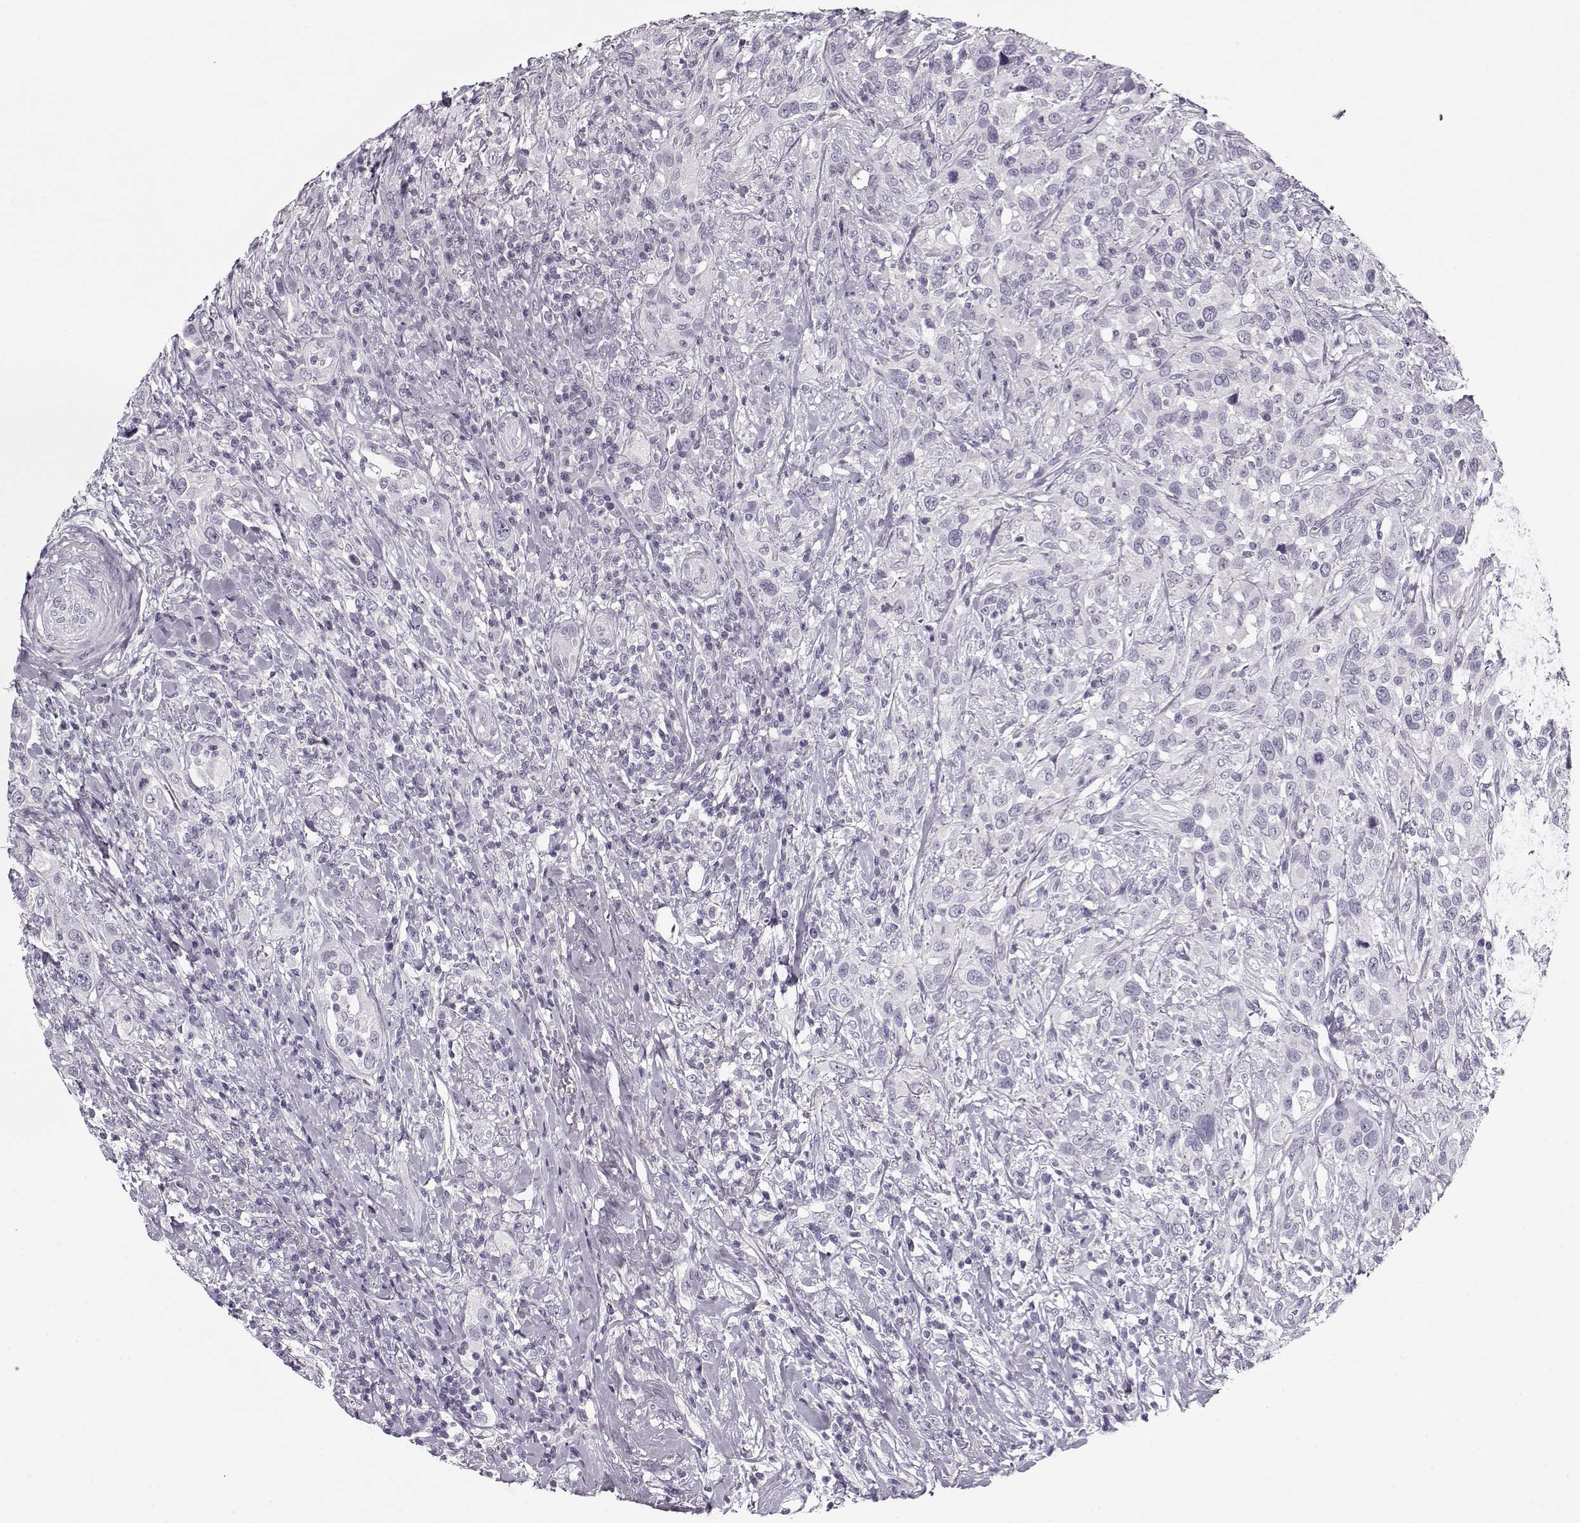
{"staining": {"intensity": "negative", "quantity": "none", "location": "none"}, "tissue": "urothelial cancer", "cell_type": "Tumor cells", "image_type": "cancer", "snomed": [{"axis": "morphology", "description": "Urothelial carcinoma, NOS"}, {"axis": "morphology", "description": "Urothelial carcinoma, High grade"}, {"axis": "topography", "description": "Urinary bladder"}], "caption": "Immunohistochemistry (IHC) histopathology image of urothelial cancer stained for a protein (brown), which shows no positivity in tumor cells.", "gene": "PNMT", "patient": {"sex": "female", "age": 64}}